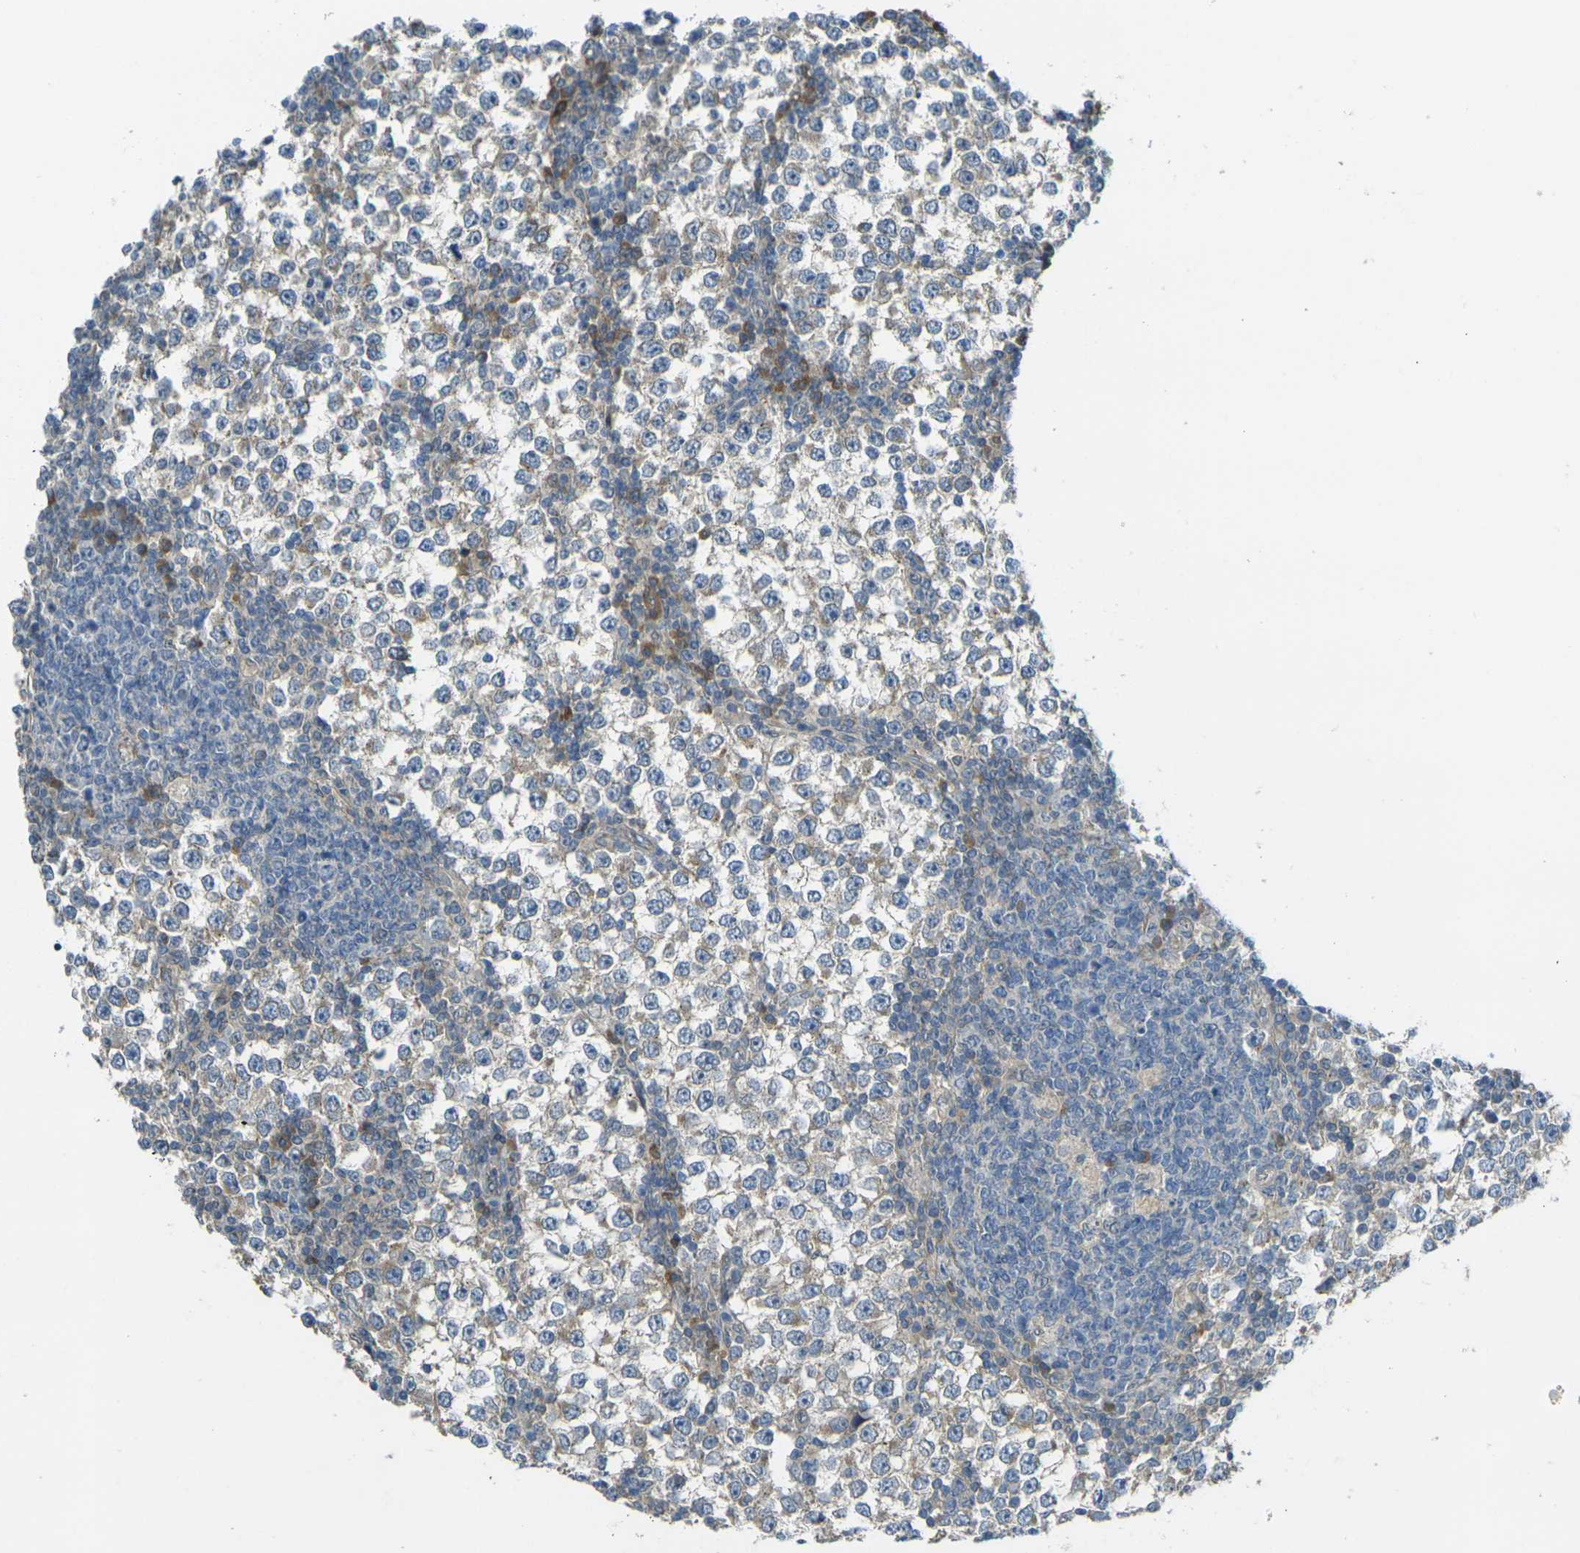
{"staining": {"intensity": "weak", "quantity": "<25%", "location": "cytoplasmic/membranous"}, "tissue": "testis cancer", "cell_type": "Tumor cells", "image_type": "cancer", "snomed": [{"axis": "morphology", "description": "Seminoma, NOS"}, {"axis": "topography", "description": "Testis"}], "caption": "Protein analysis of testis seminoma exhibits no significant expression in tumor cells. (Brightfield microscopy of DAB immunohistochemistry at high magnification).", "gene": "RHBDD1", "patient": {"sex": "male", "age": 65}}